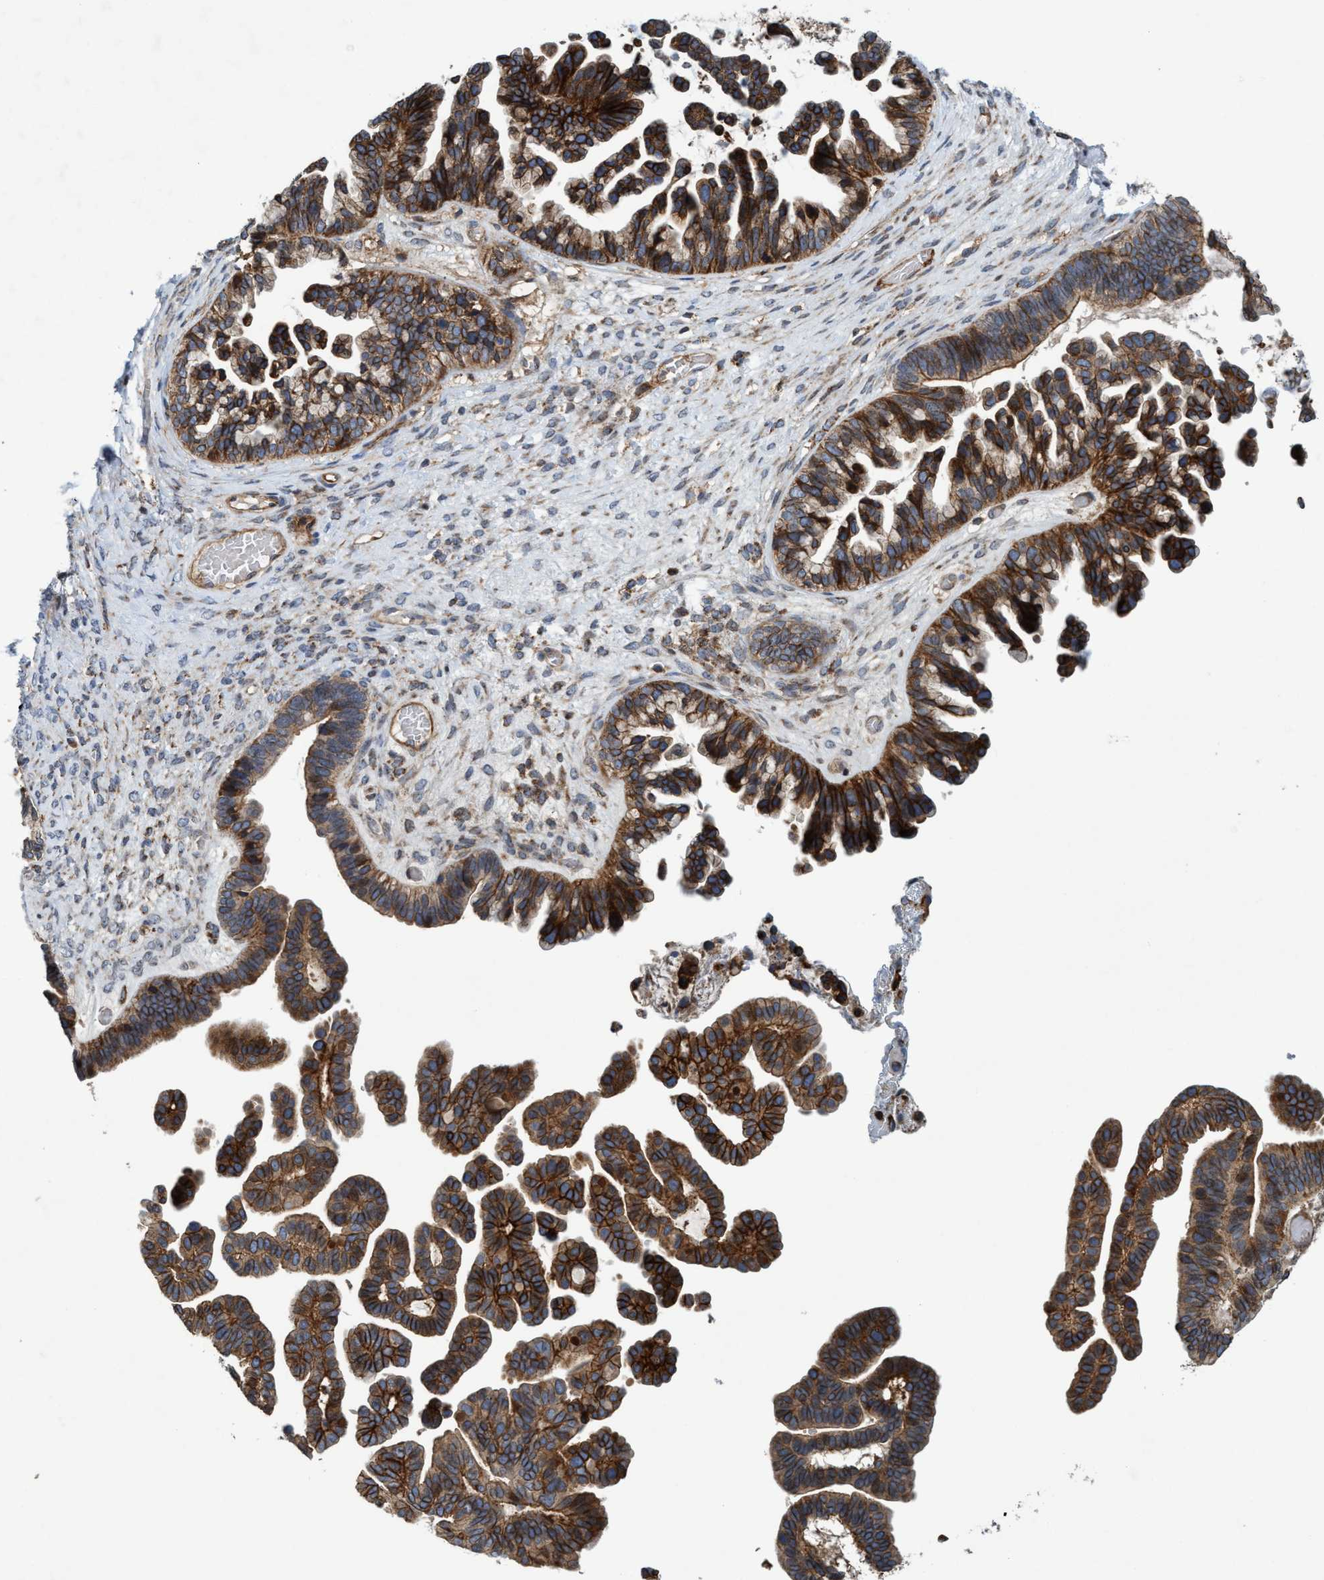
{"staining": {"intensity": "moderate", "quantity": ">75%", "location": "cytoplasmic/membranous"}, "tissue": "ovarian cancer", "cell_type": "Tumor cells", "image_type": "cancer", "snomed": [{"axis": "morphology", "description": "Cystadenocarcinoma, serous, NOS"}, {"axis": "topography", "description": "Ovary"}], "caption": "This is a micrograph of immunohistochemistry staining of ovarian cancer, which shows moderate staining in the cytoplasmic/membranous of tumor cells.", "gene": "SLC16A3", "patient": {"sex": "female", "age": 56}}